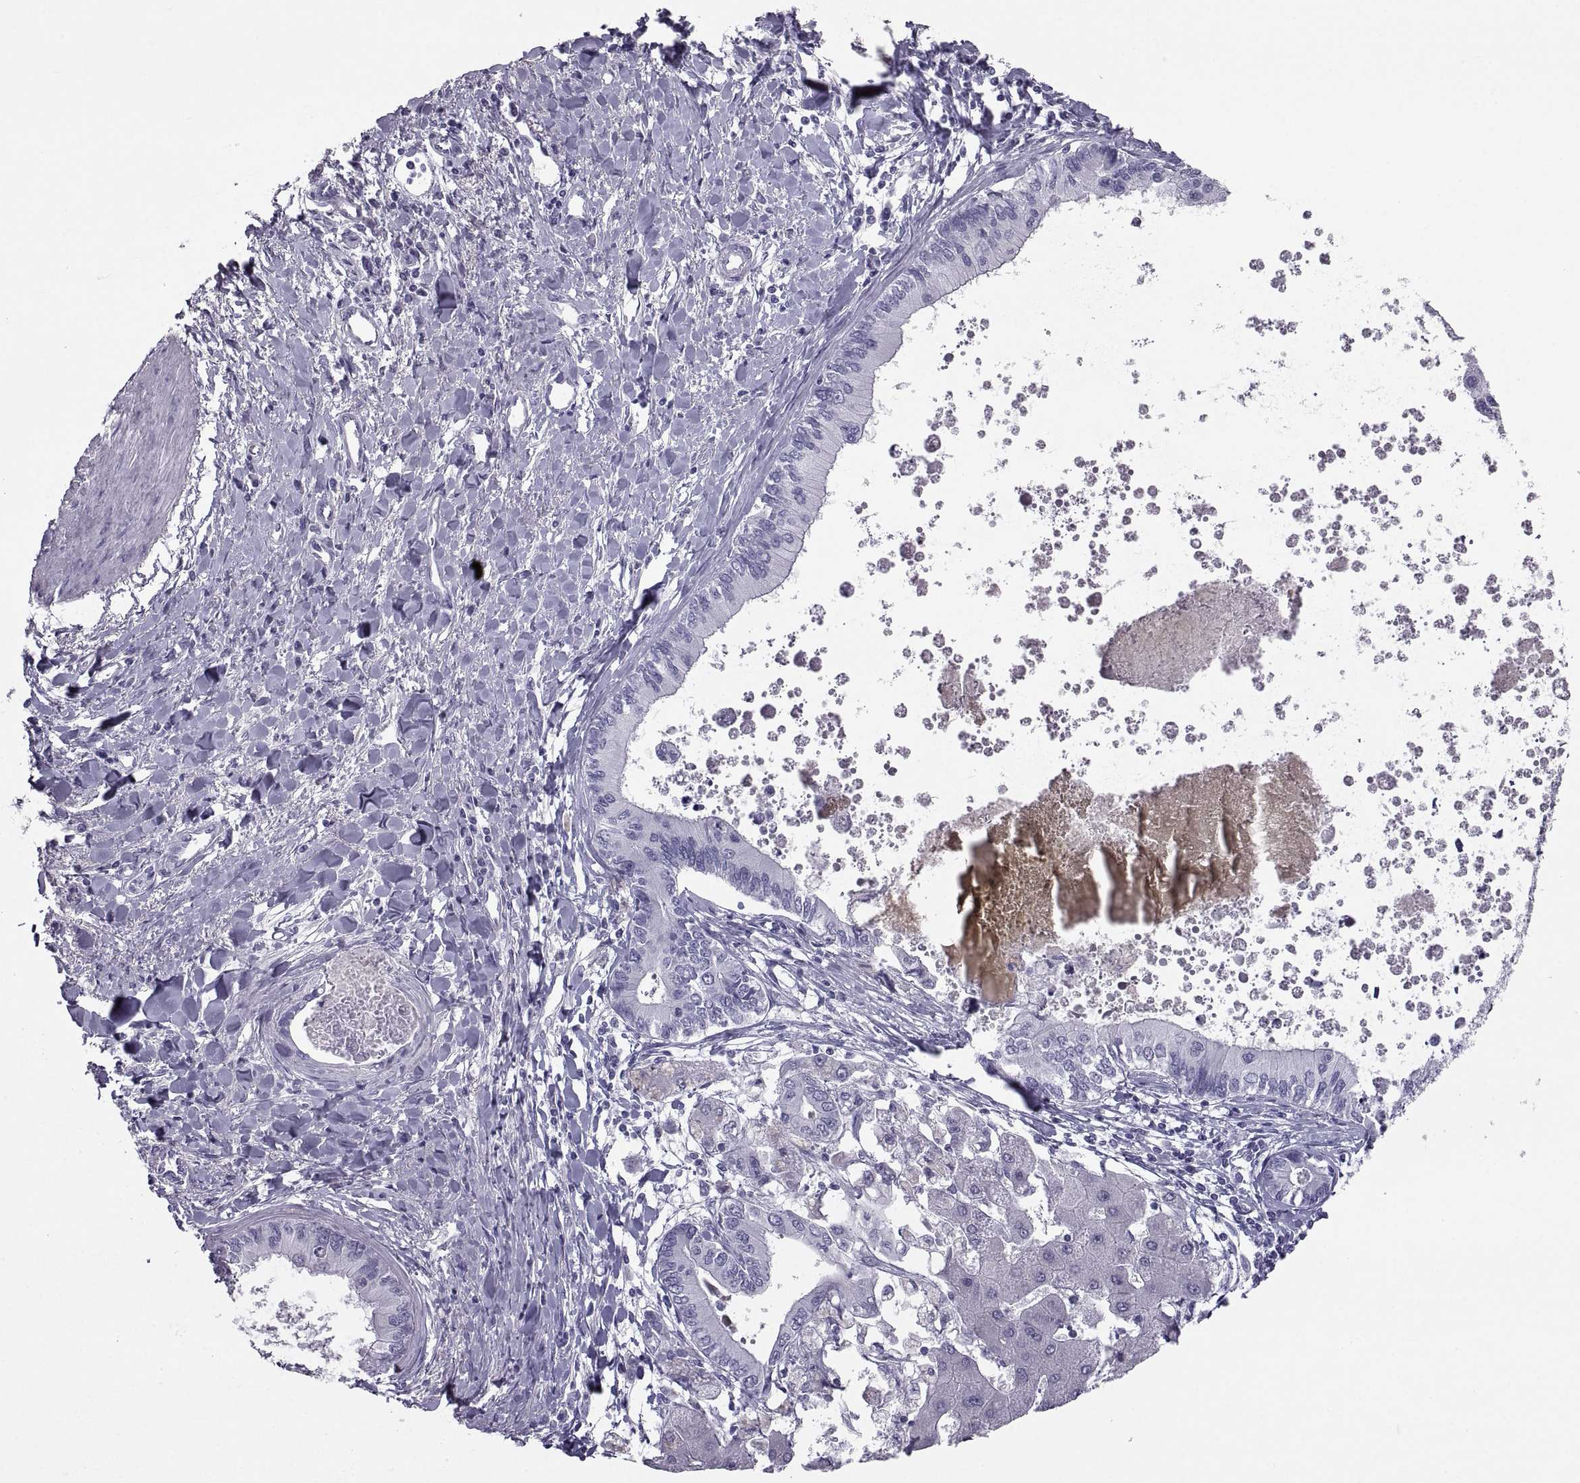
{"staining": {"intensity": "negative", "quantity": "none", "location": "none"}, "tissue": "liver cancer", "cell_type": "Tumor cells", "image_type": "cancer", "snomed": [{"axis": "morphology", "description": "Cholangiocarcinoma"}, {"axis": "topography", "description": "Liver"}], "caption": "Immunohistochemistry (IHC) image of neoplastic tissue: liver cancer (cholangiocarcinoma) stained with DAB reveals no significant protein positivity in tumor cells. (Brightfield microscopy of DAB IHC at high magnification).", "gene": "PCSK1N", "patient": {"sex": "male", "age": 66}}